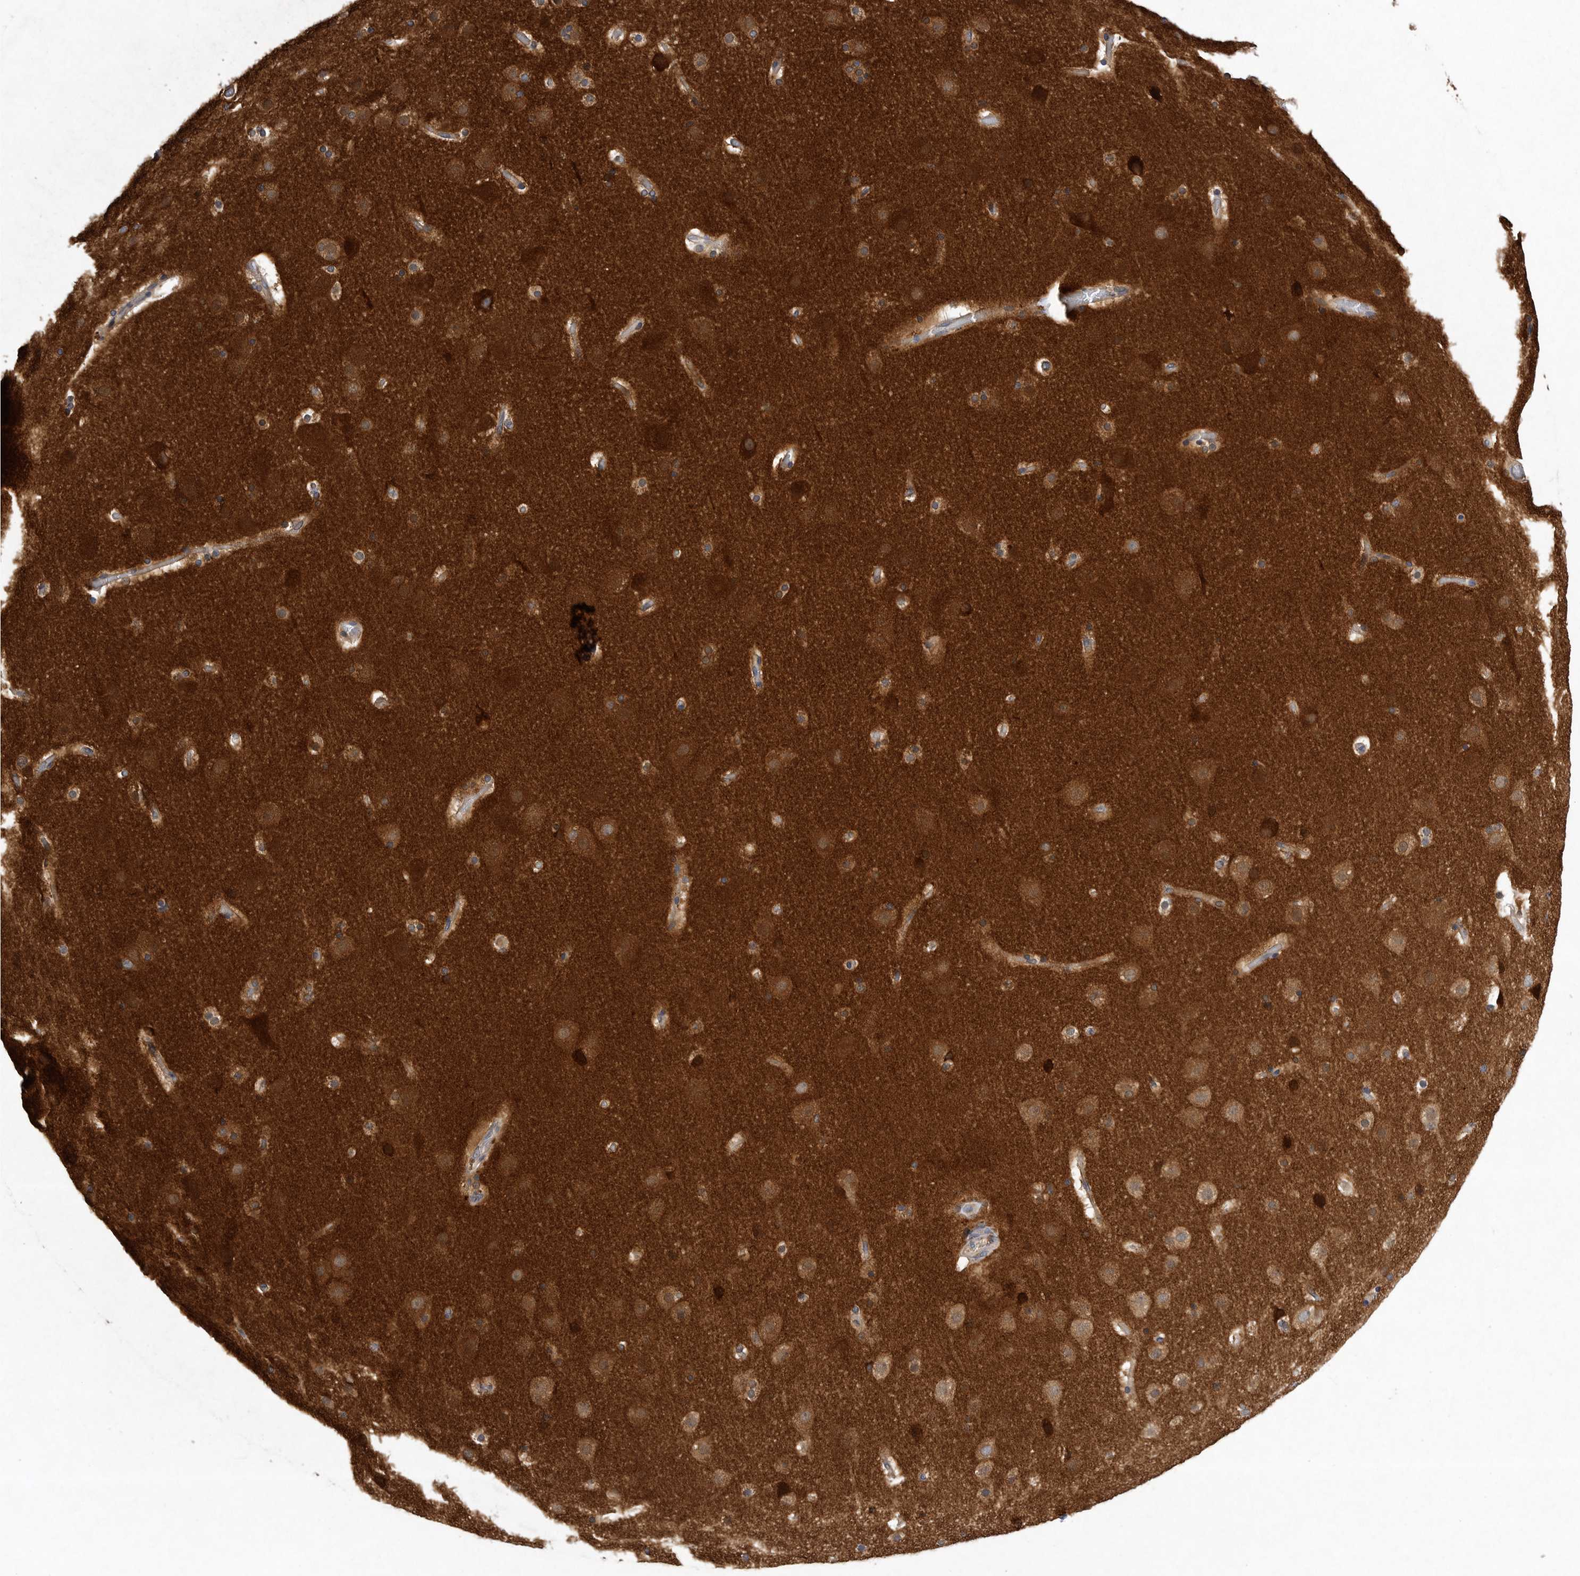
{"staining": {"intensity": "weak", "quantity": ">75%", "location": "cytoplasmic/membranous"}, "tissue": "cerebral cortex", "cell_type": "Endothelial cells", "image_type": "normal", "snomed": [{"axis": "morphology", "description": "Normal tissue, NOS"}, {"axis": "topography", "description": "Cerebral cortex"}], "caption": "Cerebral cortex stained for a protein (brown) exhibits weak cytoplasmic/membranous positive staining in about >75% of endothelial cells.", "gene": "OXR1", "patient": {"sex": "male", "age": 57}}